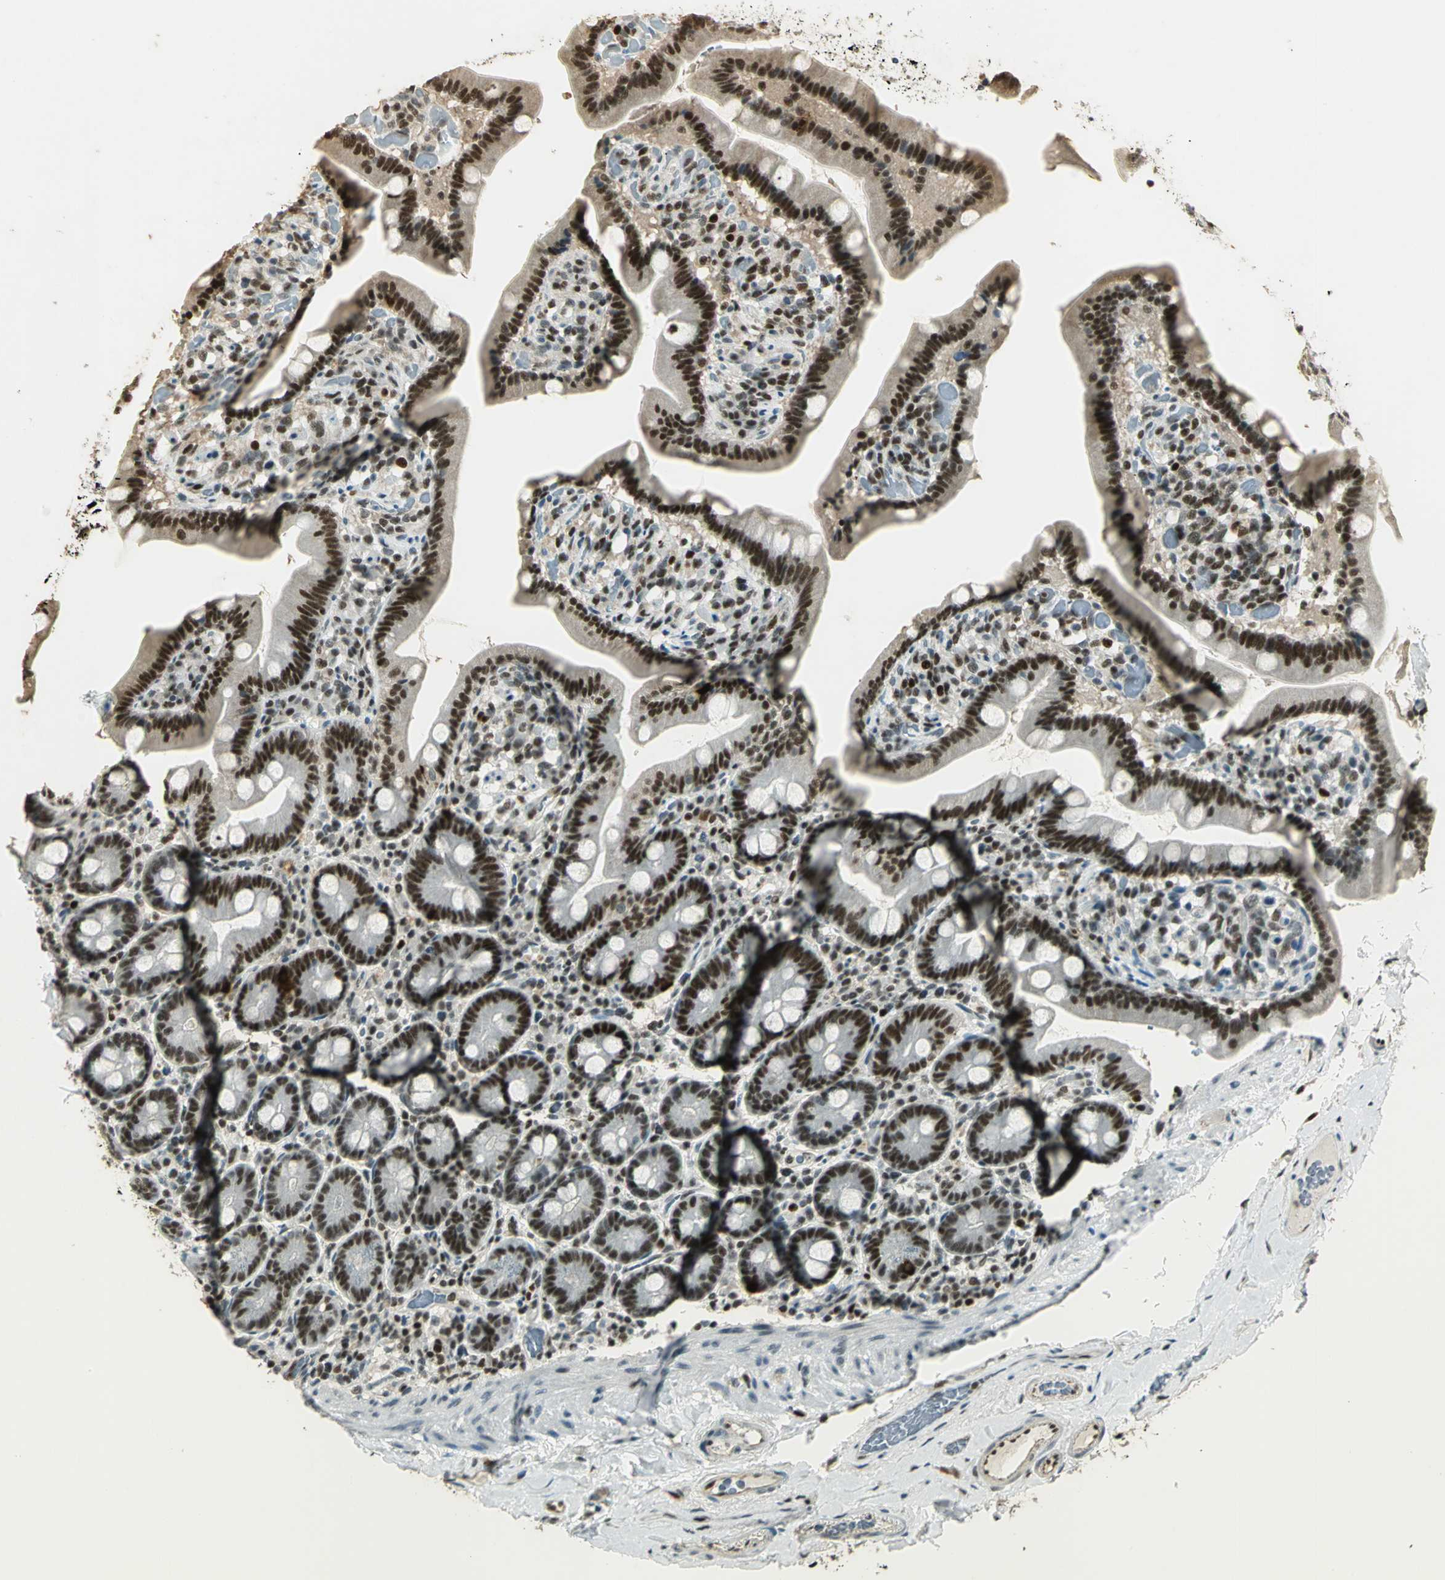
{"staining": {"intensity": "strong", "quantity": ">75%", "location": "nuclear"}, "tissue": "duodenum", "cell_type": "Glandular cells", "image_type": "normal", "snomed": [{"axis": "morphology", "description": "Normal tissue, NOS"}, {"axis": "topography", "description": "Duodenum"}], "caption": "Approximately >75% of glandular cells in benign duodenum show strong nuclear protein expression as visualized by brown immunohistochemical staining.", "gene": "ELF1", "patient": {"sex": "male", "age": 66}}